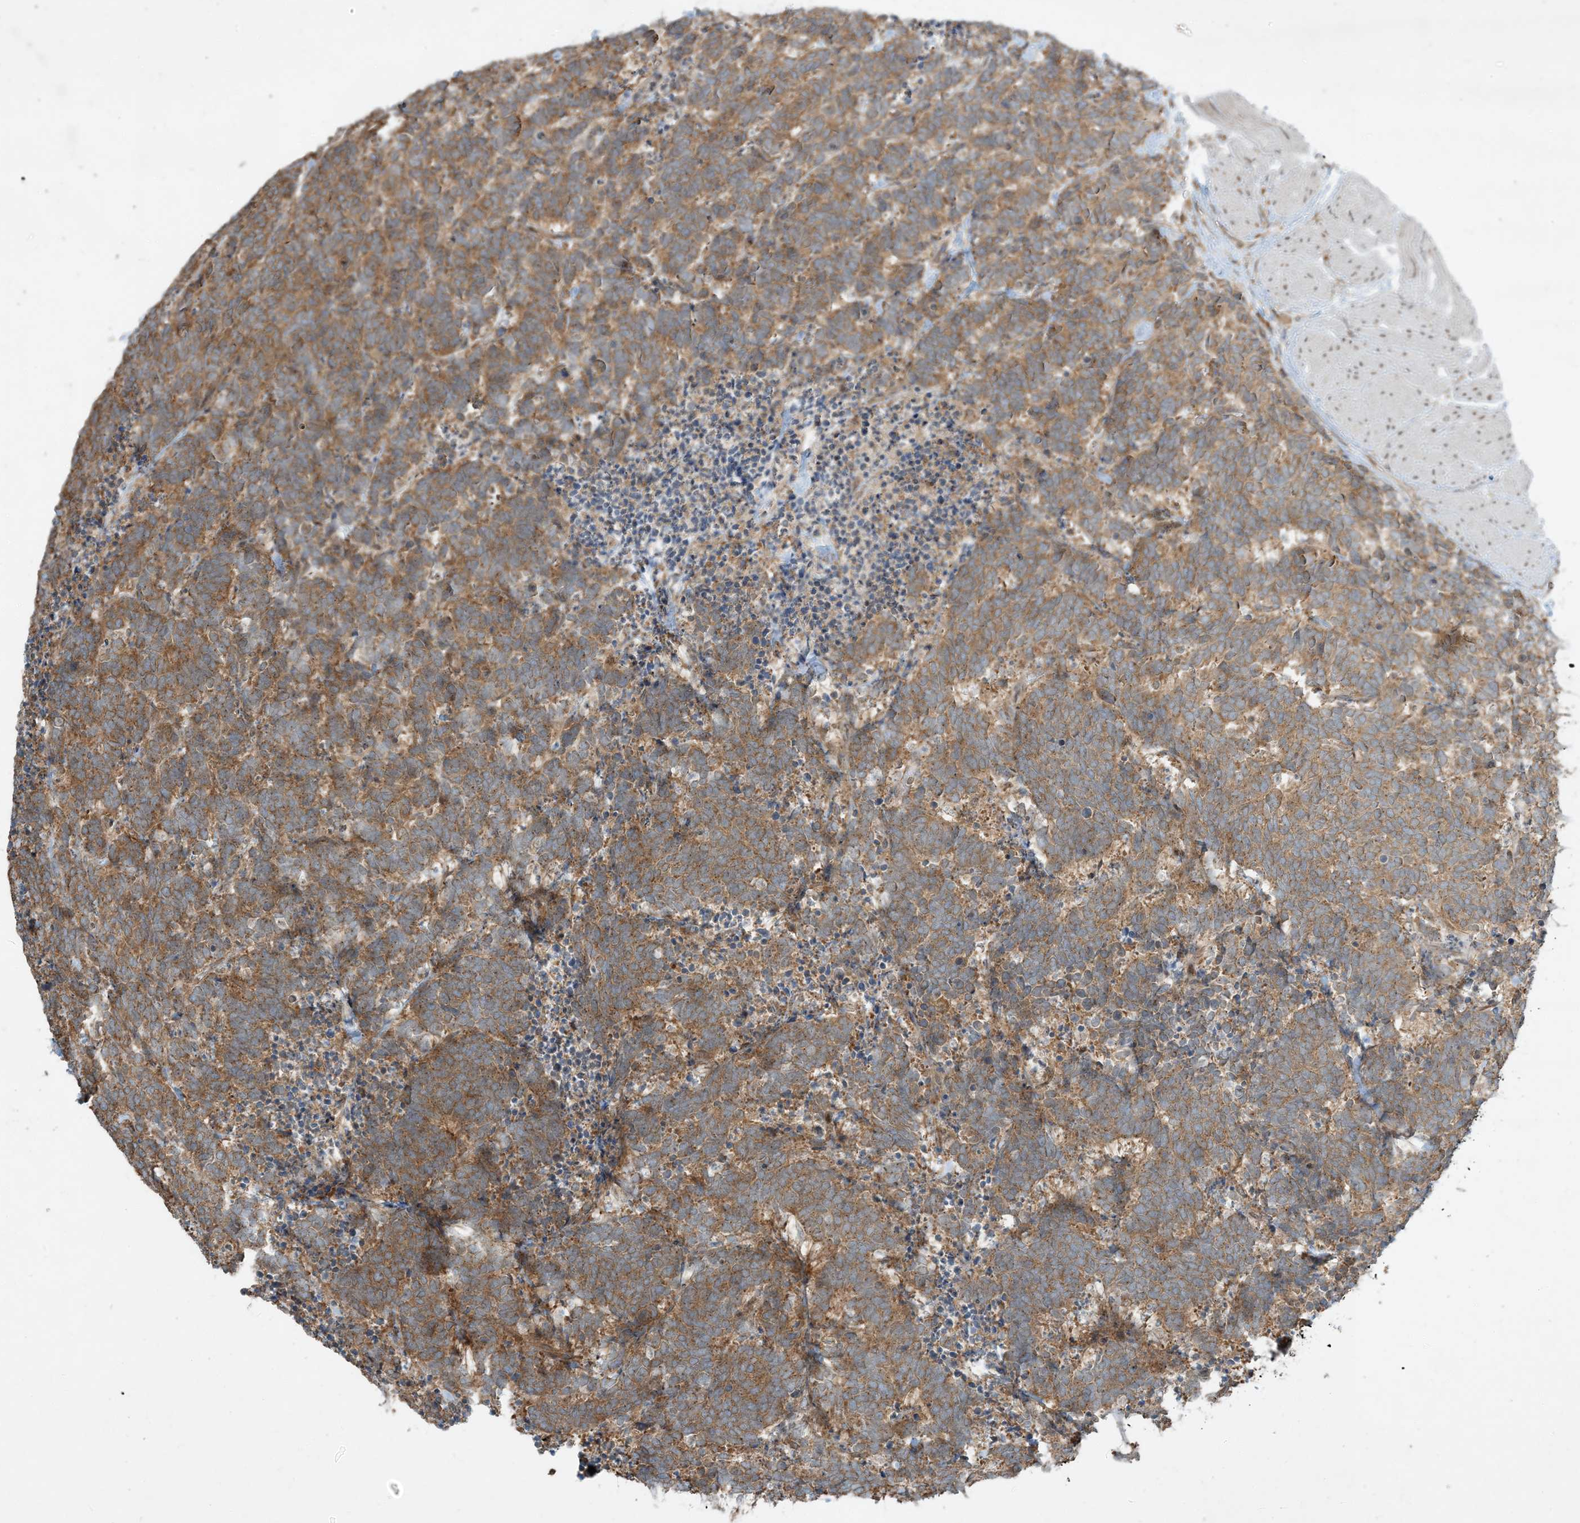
{"staining": {"intensity": "moderate", "quantity": ">75%", "location": "cytoplasmic/membranous"}, "tissue": "carcinoid", "cell_type": "Tumor cells", "image_type": "cancer", "snomed": [{"axis": "morphology", "description": "Carcinoma, NOS"}, {"axis": "morphology", "description": "Carcinoid, malignant, NOS"}, {"axis": "topography", "description": "Urinary bladder"}], "caption": "Immunohistochemical staining of carcinoma demonstrates medium levels of moderate cytoplasmic/membranous expression in about >75% of tumor cells.", "gene": "COMMD8", "patient": {"sex": "male", "age": 57}}